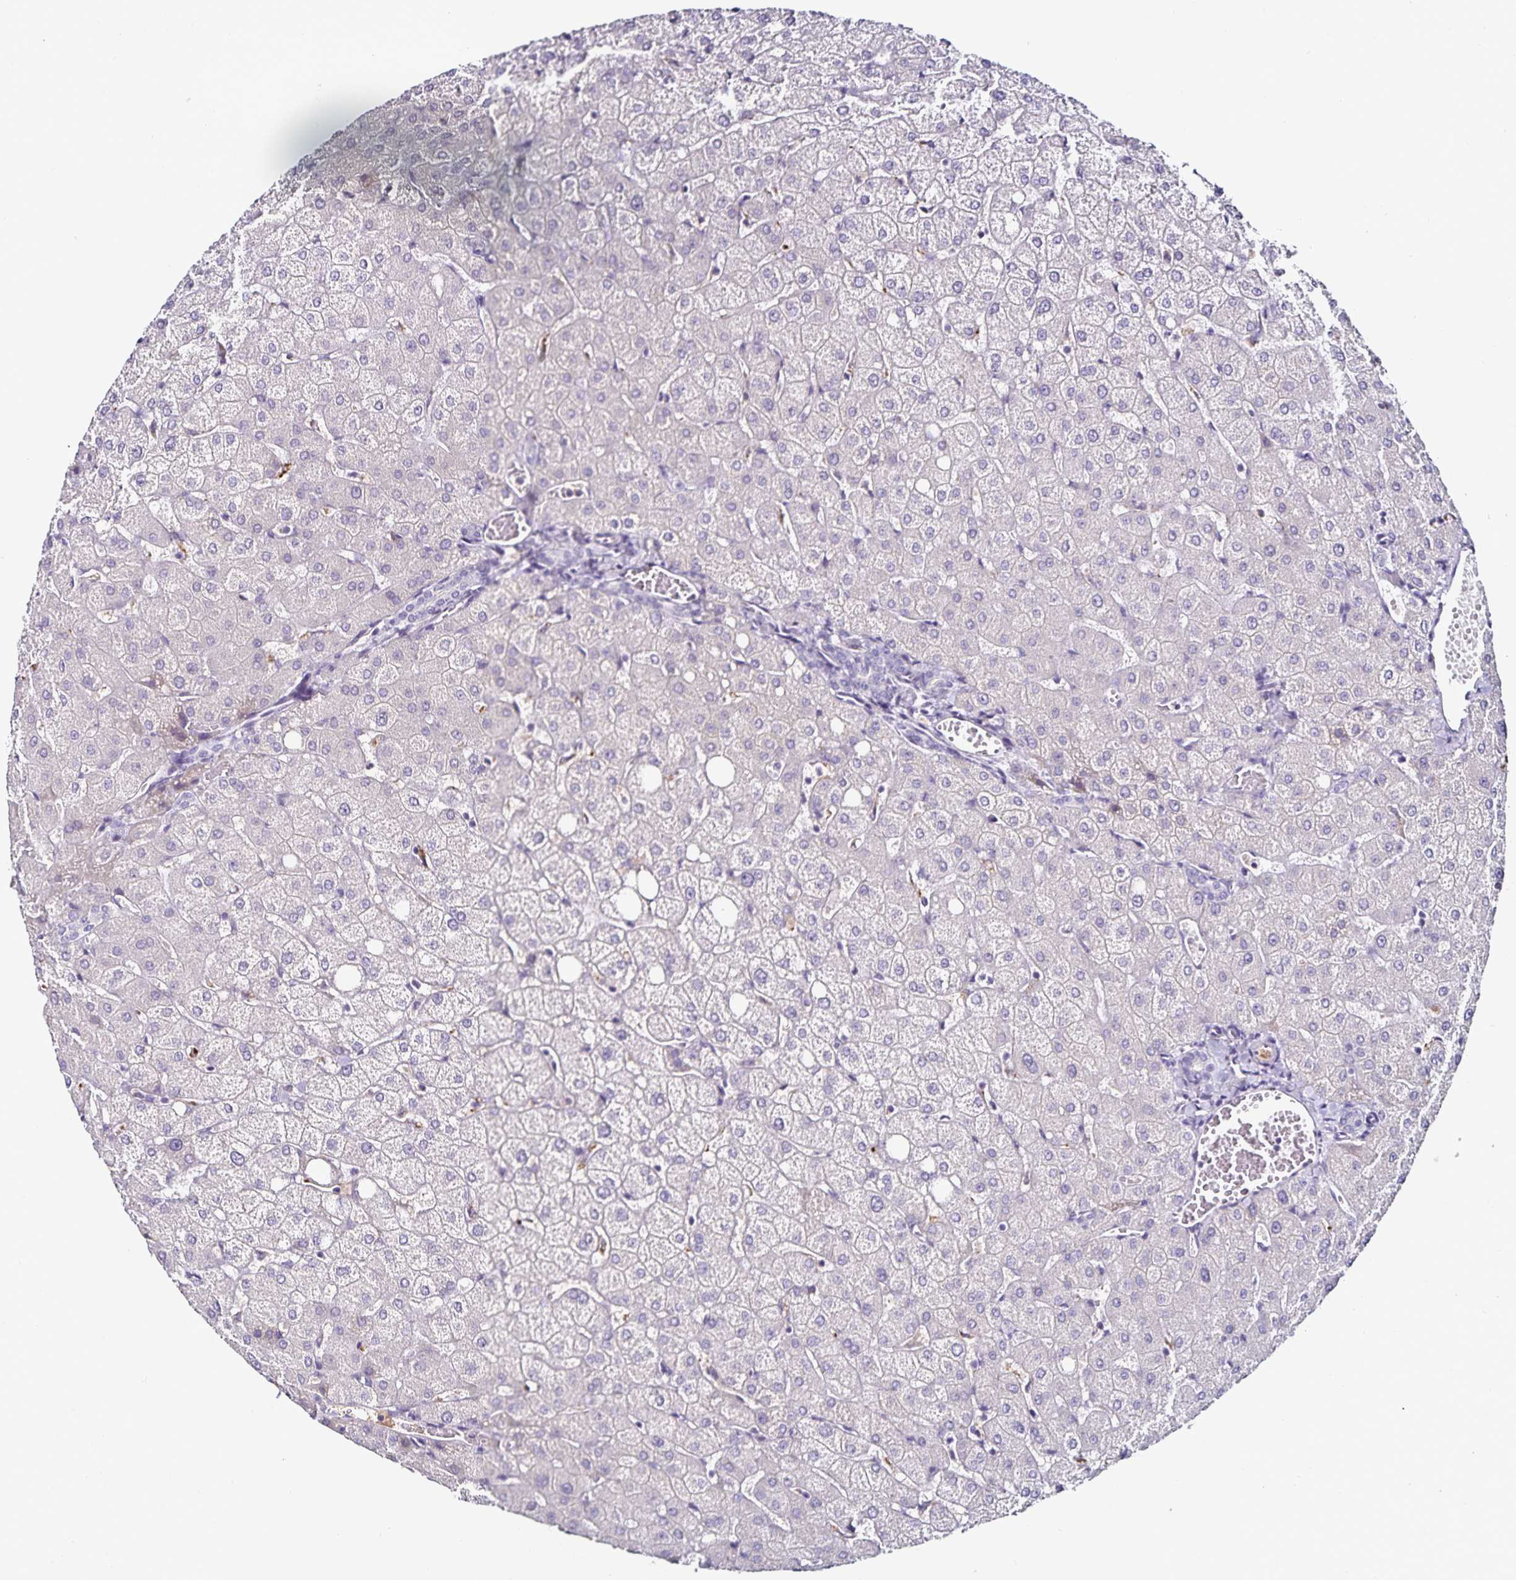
{"staining": {"intensity": "negative", "quantity": "none", "location": "none"}, "tissue": "liver", "cell_type": "Cholangiocytes", "image_type": "normal", "snomed": [{"axis": "morphology", "description": "Normal tissue, NOS"}, {"axis": "topography", "description": "Liver"}], "caption": "Photomicrograph shows no significant protein expression in cholangiocytes of benign liver. (Brightfield microscopy of DAB immunohistochemistry at high magnification).", "gene": "TTR", "patient": {"sex": "female", "age": 54}}